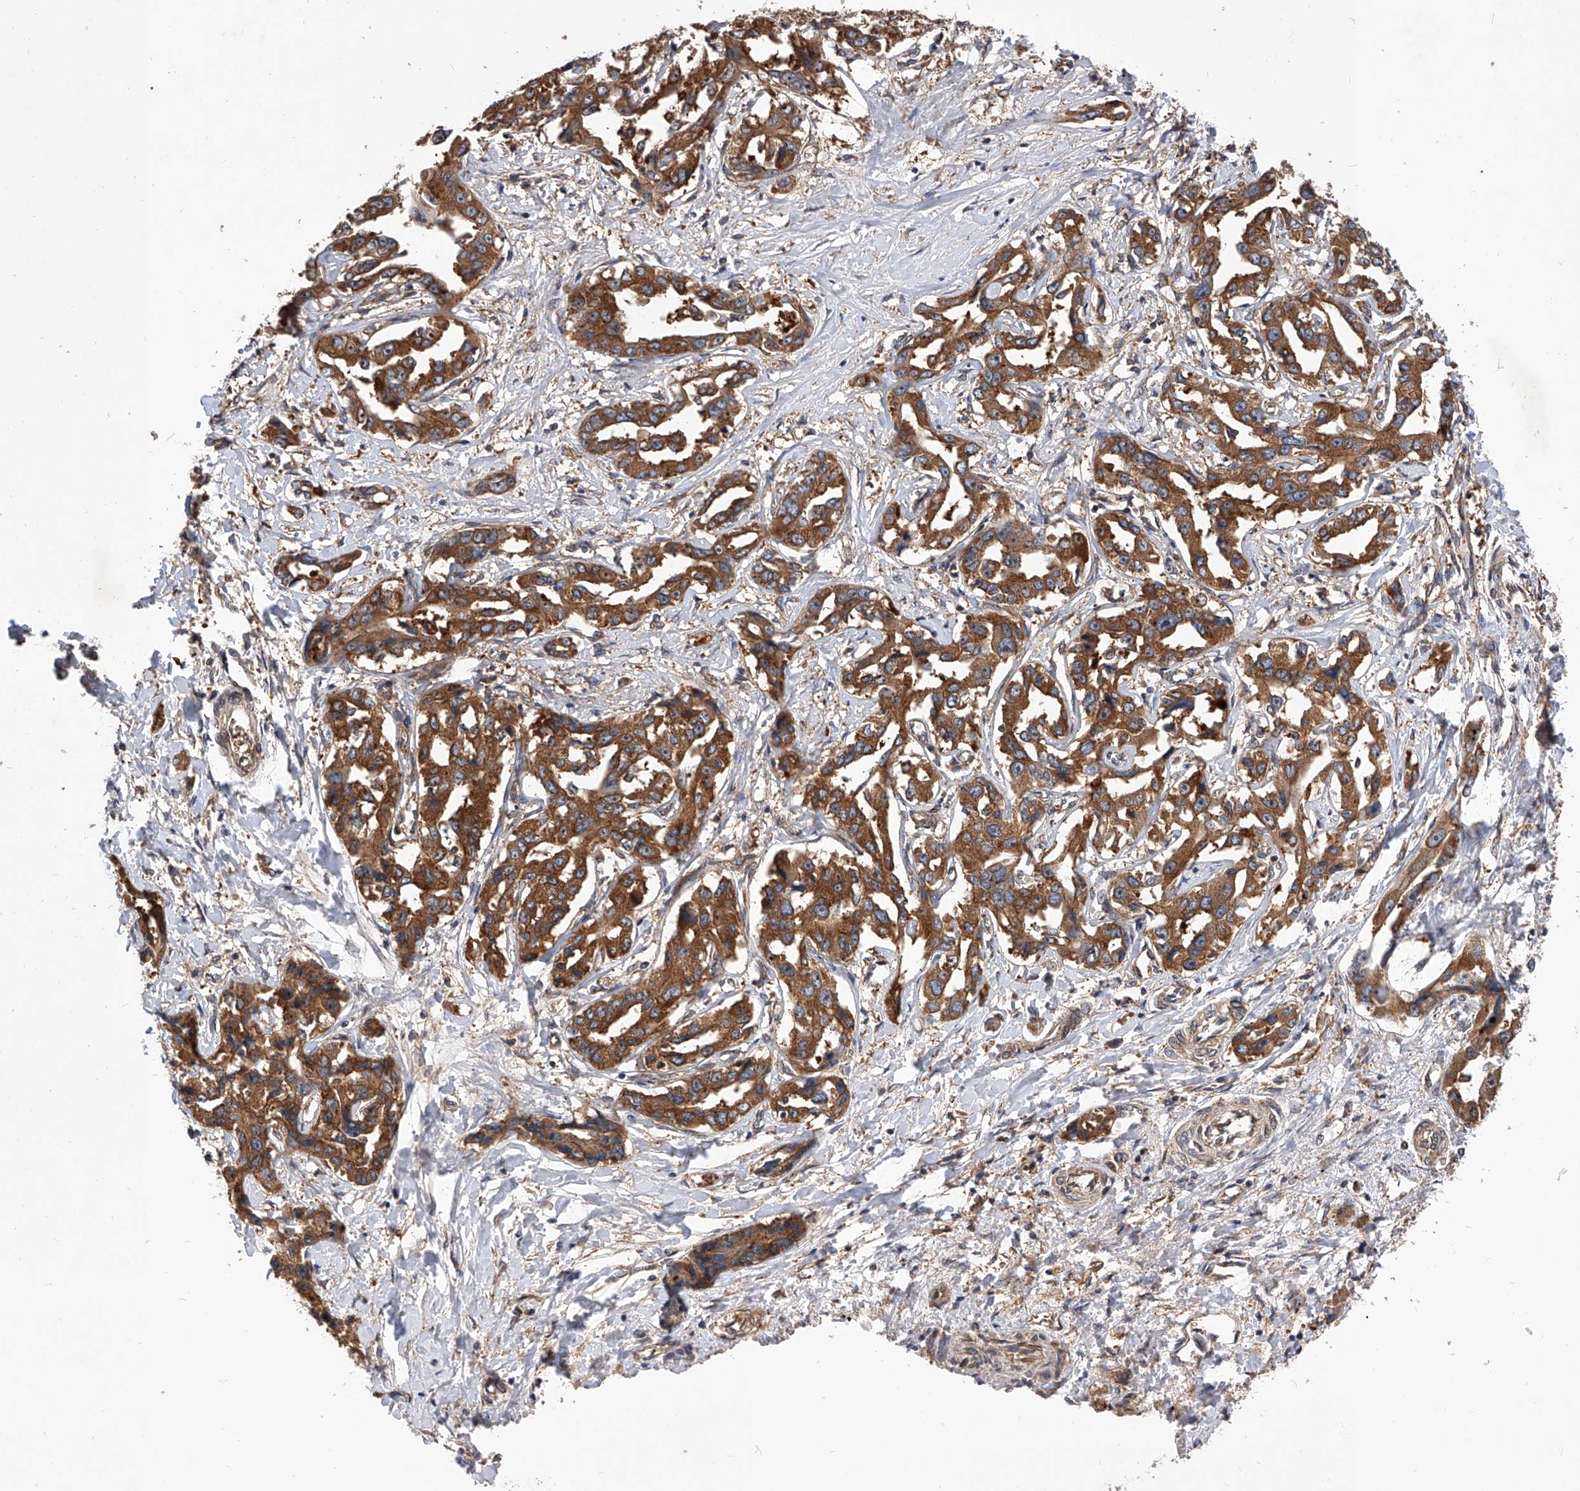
{"staining": {"intensity": "strong", "quantity": ">75%", "location": "cytoplasmic/membranous"}, "tissue": "liver cancer", "cell_type": "Tumor cells", "image_type": "cancer", "snomed": [{"axis": "morphology", "description": "Cholangiocarcinoma"}, {"axis": "topography", "description": "Liver"}], "caption": "Tumor cells reveal high levels of strong cytoplasmic/membranous positivity in approximately >75% of cells in liver cancer (cholangiocarcinoma). The staining was performed using DAB (3,3'-diaminobenzidine) to visualize the protein expression in brown, while the nuclei were stained in blue with hematoxylin (Magnification: 20x).", "gene": "CFAP410", "patient": {"sex": "male", "age": 59}}